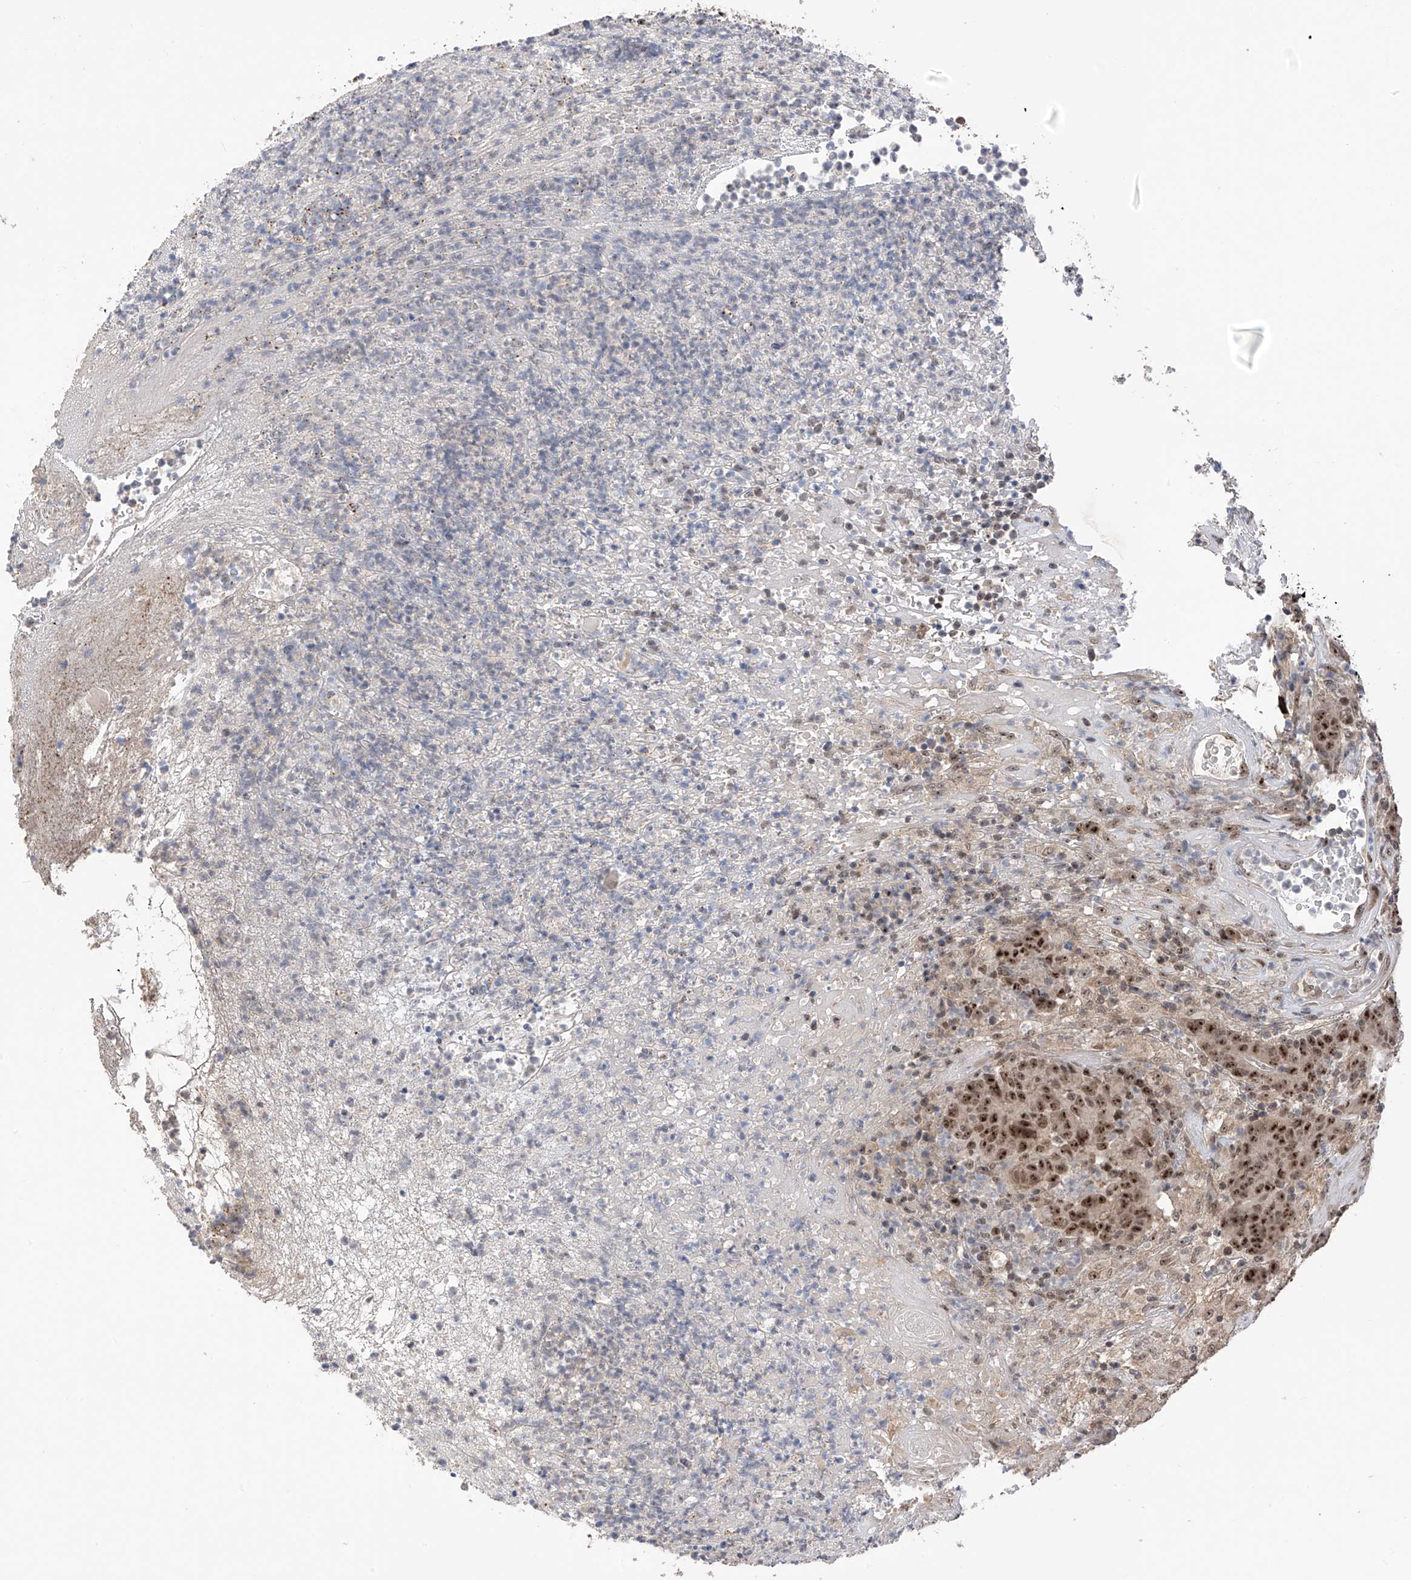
{"staining": {"intensity": "strong", "quantity": ">75%", "location": "nuclear"}, "tissue": "colorectal cancer", "cell_type": "Tumor cells", "image_type": "cancer", "snomed": [{"axis": "morphology", "description": "Normal tissue, NOS"}, {"axis": "morphology", "description": "Adenocarcinoma, NOS"}, {"axis": "topography", "description": "Colon"}], "caption": "Strong nuclear staining for a protein is identified in about >75% of tumor cells of colorectal cancer (adenocarcinoma) using IHC.", "gene": "C1orf131", "patient": {"sex": "female", "age": 75}}